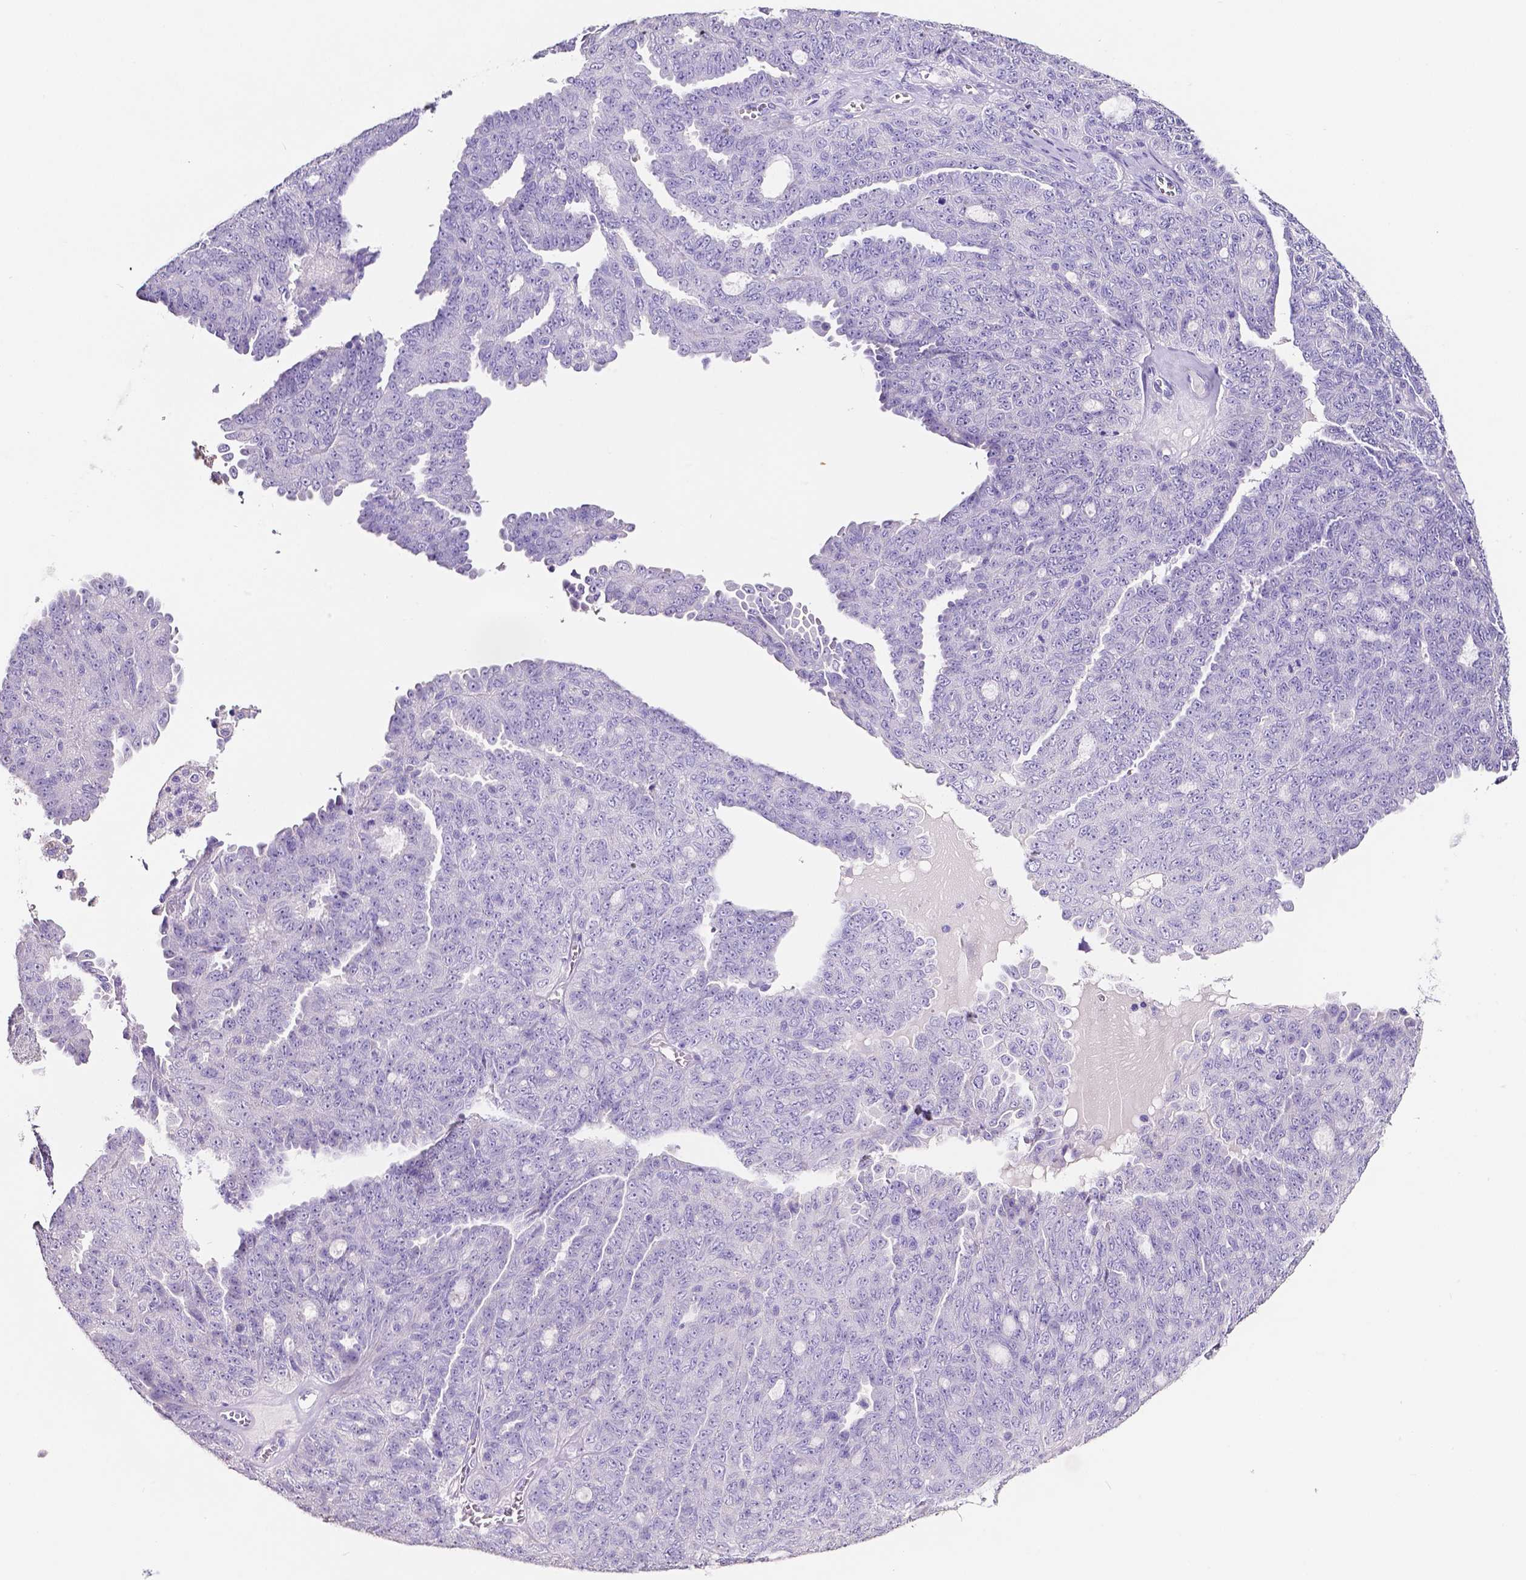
{"staining": {"intensity": "negative", "quantity": "none", "location": "none"}, "tissue": "ovarian cancer", "cell_type": "Tumor cells", "image_type": "cancer", "snomed": [{"axis": "morphology", "description": "Cystadenocarcinoma, serous, NOS"}, {"axis": "topography", "description": "Ovary"}], "caption": "A micrograph of human ovarian cancer is negative for staining in tumor cells. (DAB (3,3'-diaminobenzidine) immunohistochemistry (IHC) with hematoxylin counter stain).", "gene": "SLC22A2", "patient": {"sex": "female", "age": 71}}